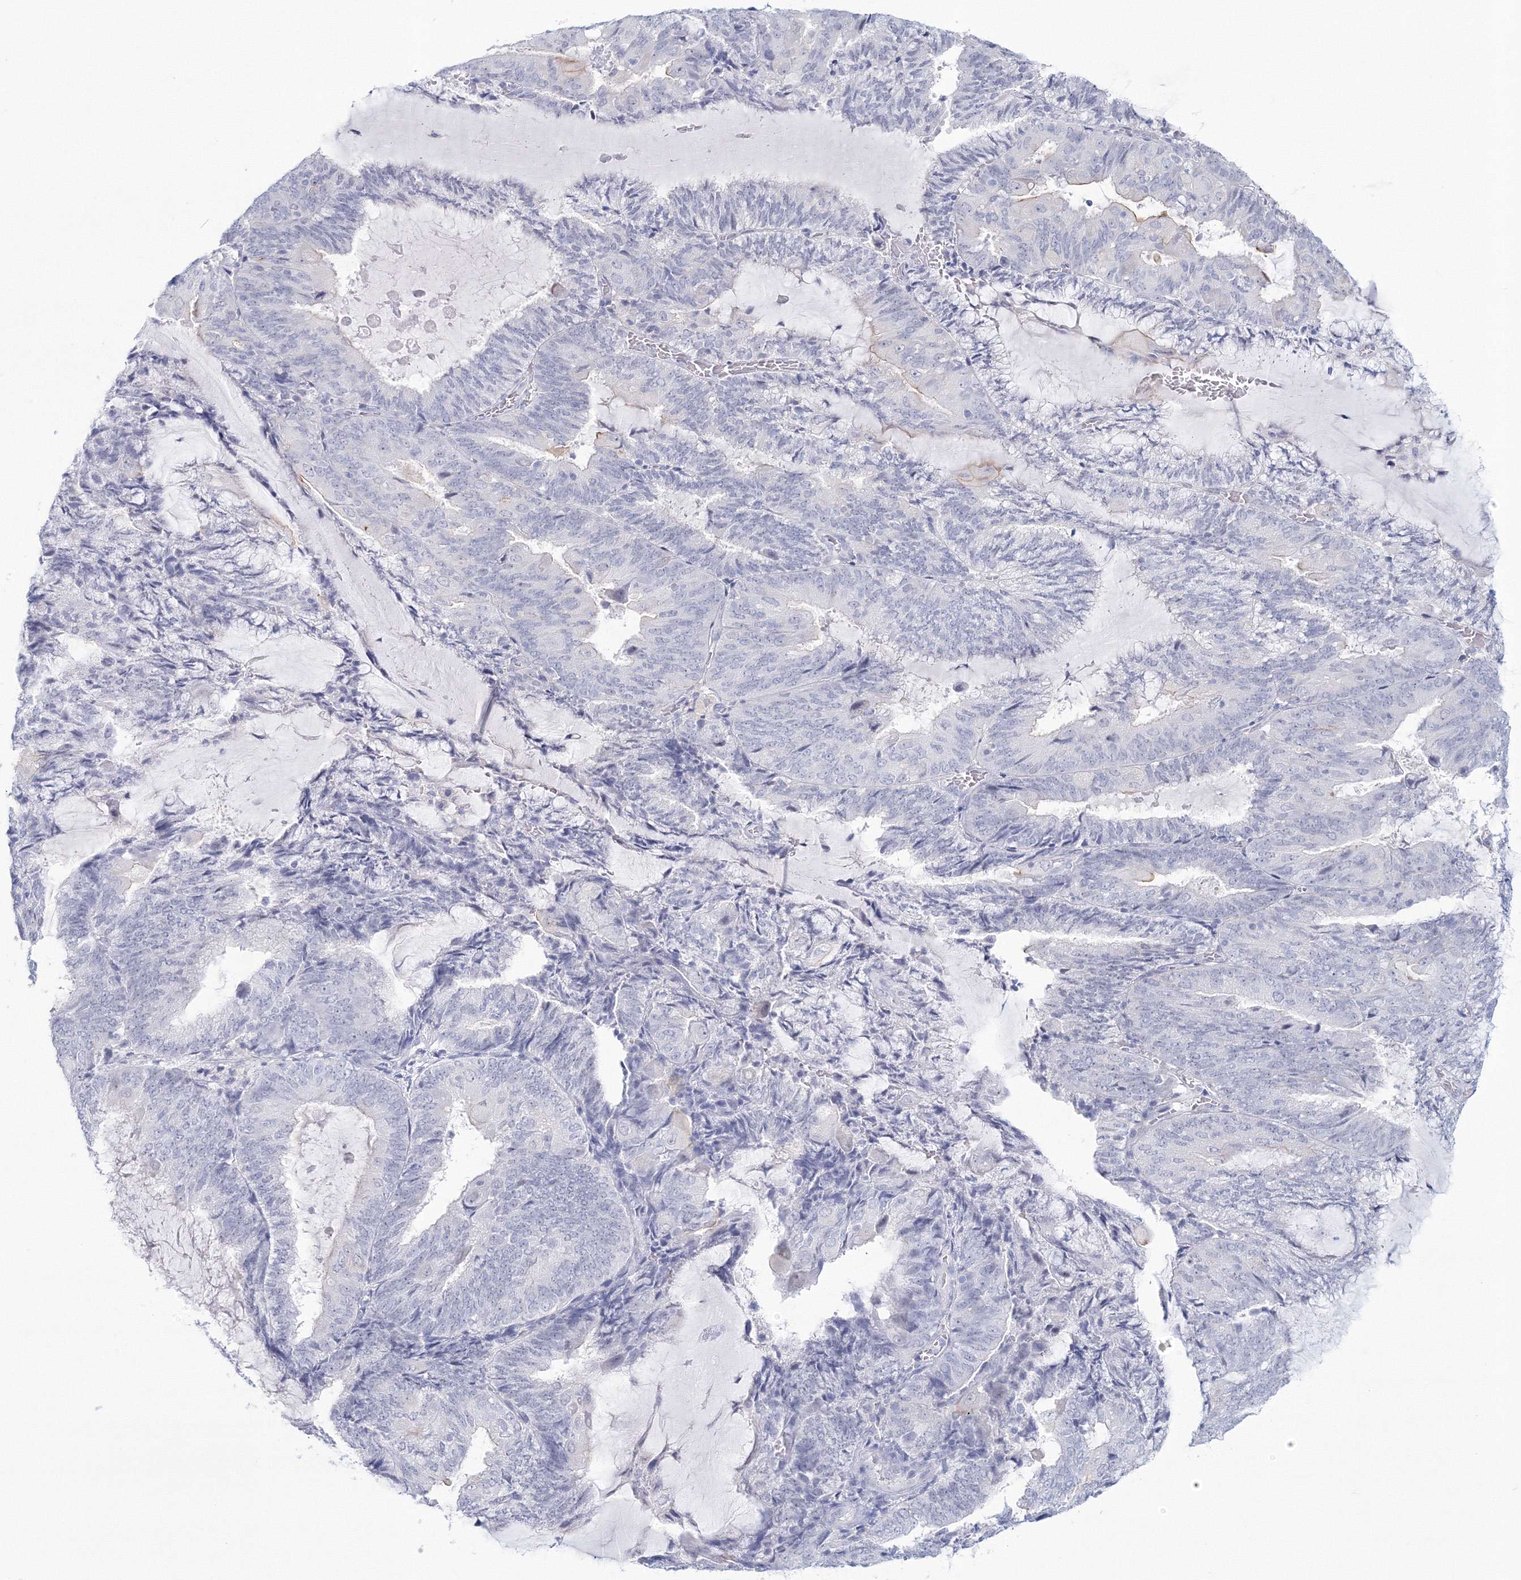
{"staining": {"intensity": "negative", "quantity": "none", "location": "none"}, "tissue": "endometrial cancer", "cell_type": "Tumor cells", "image_type": "cancer", "snomed": [{"axis": "morphology", "description": "Adenocarcinoma, NOS"}, {"axis": "topography", "description": "Endometrium"}], "caption": "Tumor cells show no significant protein positivity in endometrial adenocarcinoma.", "gene": "VSIG1", "patient": {"sex": "female", "age": 81}}